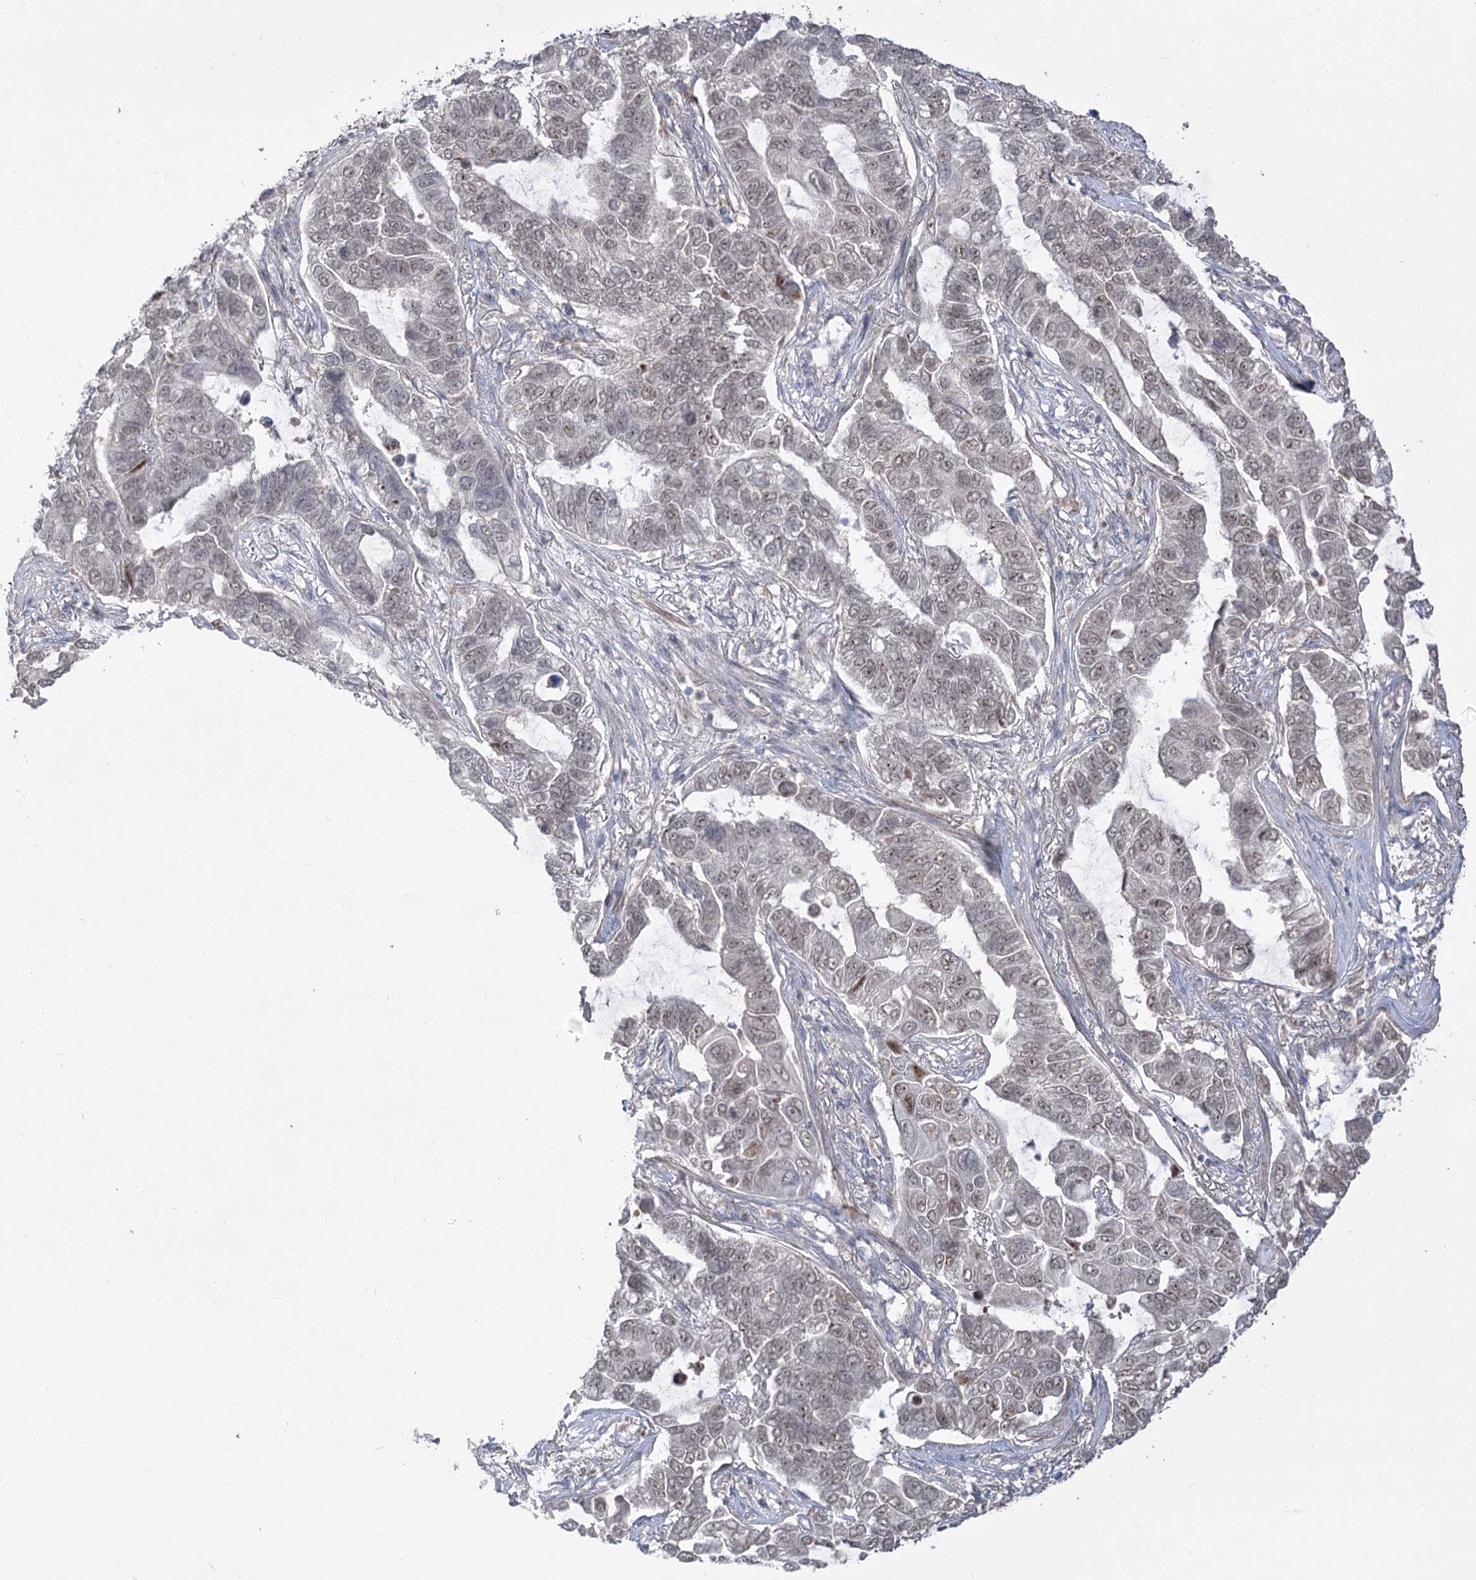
{"staining": {"intensity": "weak", "quantity": "<25%", "location": "nuclear"}, "tissue": "lung cancer", "cell_type": "Tumor cells", "image_type": "cancer", "snomed": [{"axis": "morphology", "description": "Adenocarcinoma, NOS"}, {"axis": "topography", "description": "Lung"}], "caption": "An immunohistochemistry (IHC) micrograph of lung adenocarcinoma is shown. There is no staining in tumor cells of lung adenocarcinoma.", "gene": "ZSCAN23", "patient": {"sex": "male", "age": 64}}